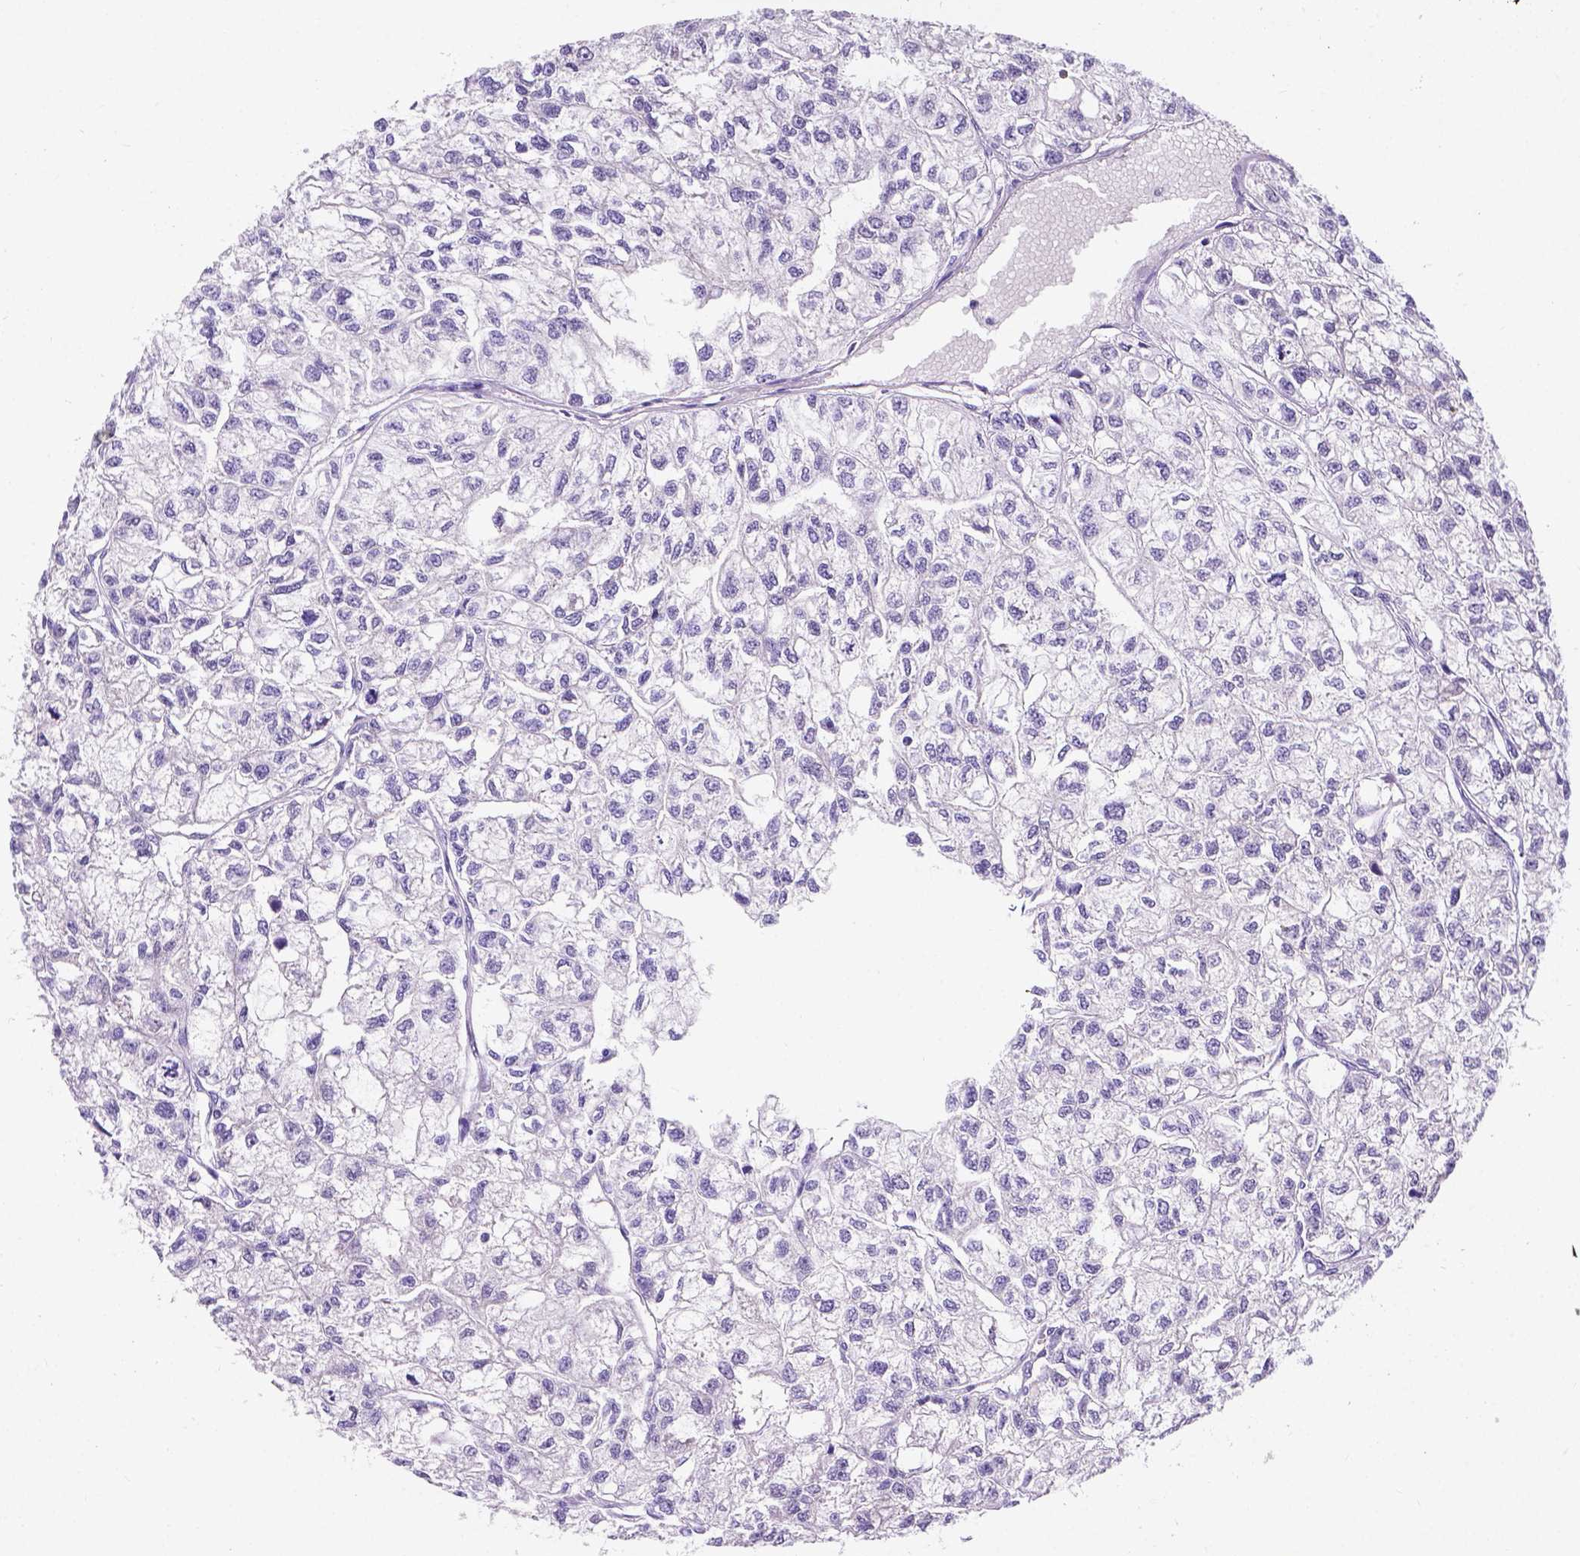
{"staining": {"intensity": "negative", "quantity": "none", "location": "none"}, "tissue": "renal cancer", "cell_type": "Tumor cells", "image_type": "cancer", "snomed": [{"axis": "morphology", "description": "Adenocarcinoma, NOS"}, {"axis": "topography", "description": "Kidney"}], "caption": "This histopathology image is of renal adenocarcinoma stained with IHC to label a protein in brown with the nuclei are counter-stained blue. There is no expression in tumor cells.", "gene": "FAM81B", "patient": {"sex": "male", "age": 56}}